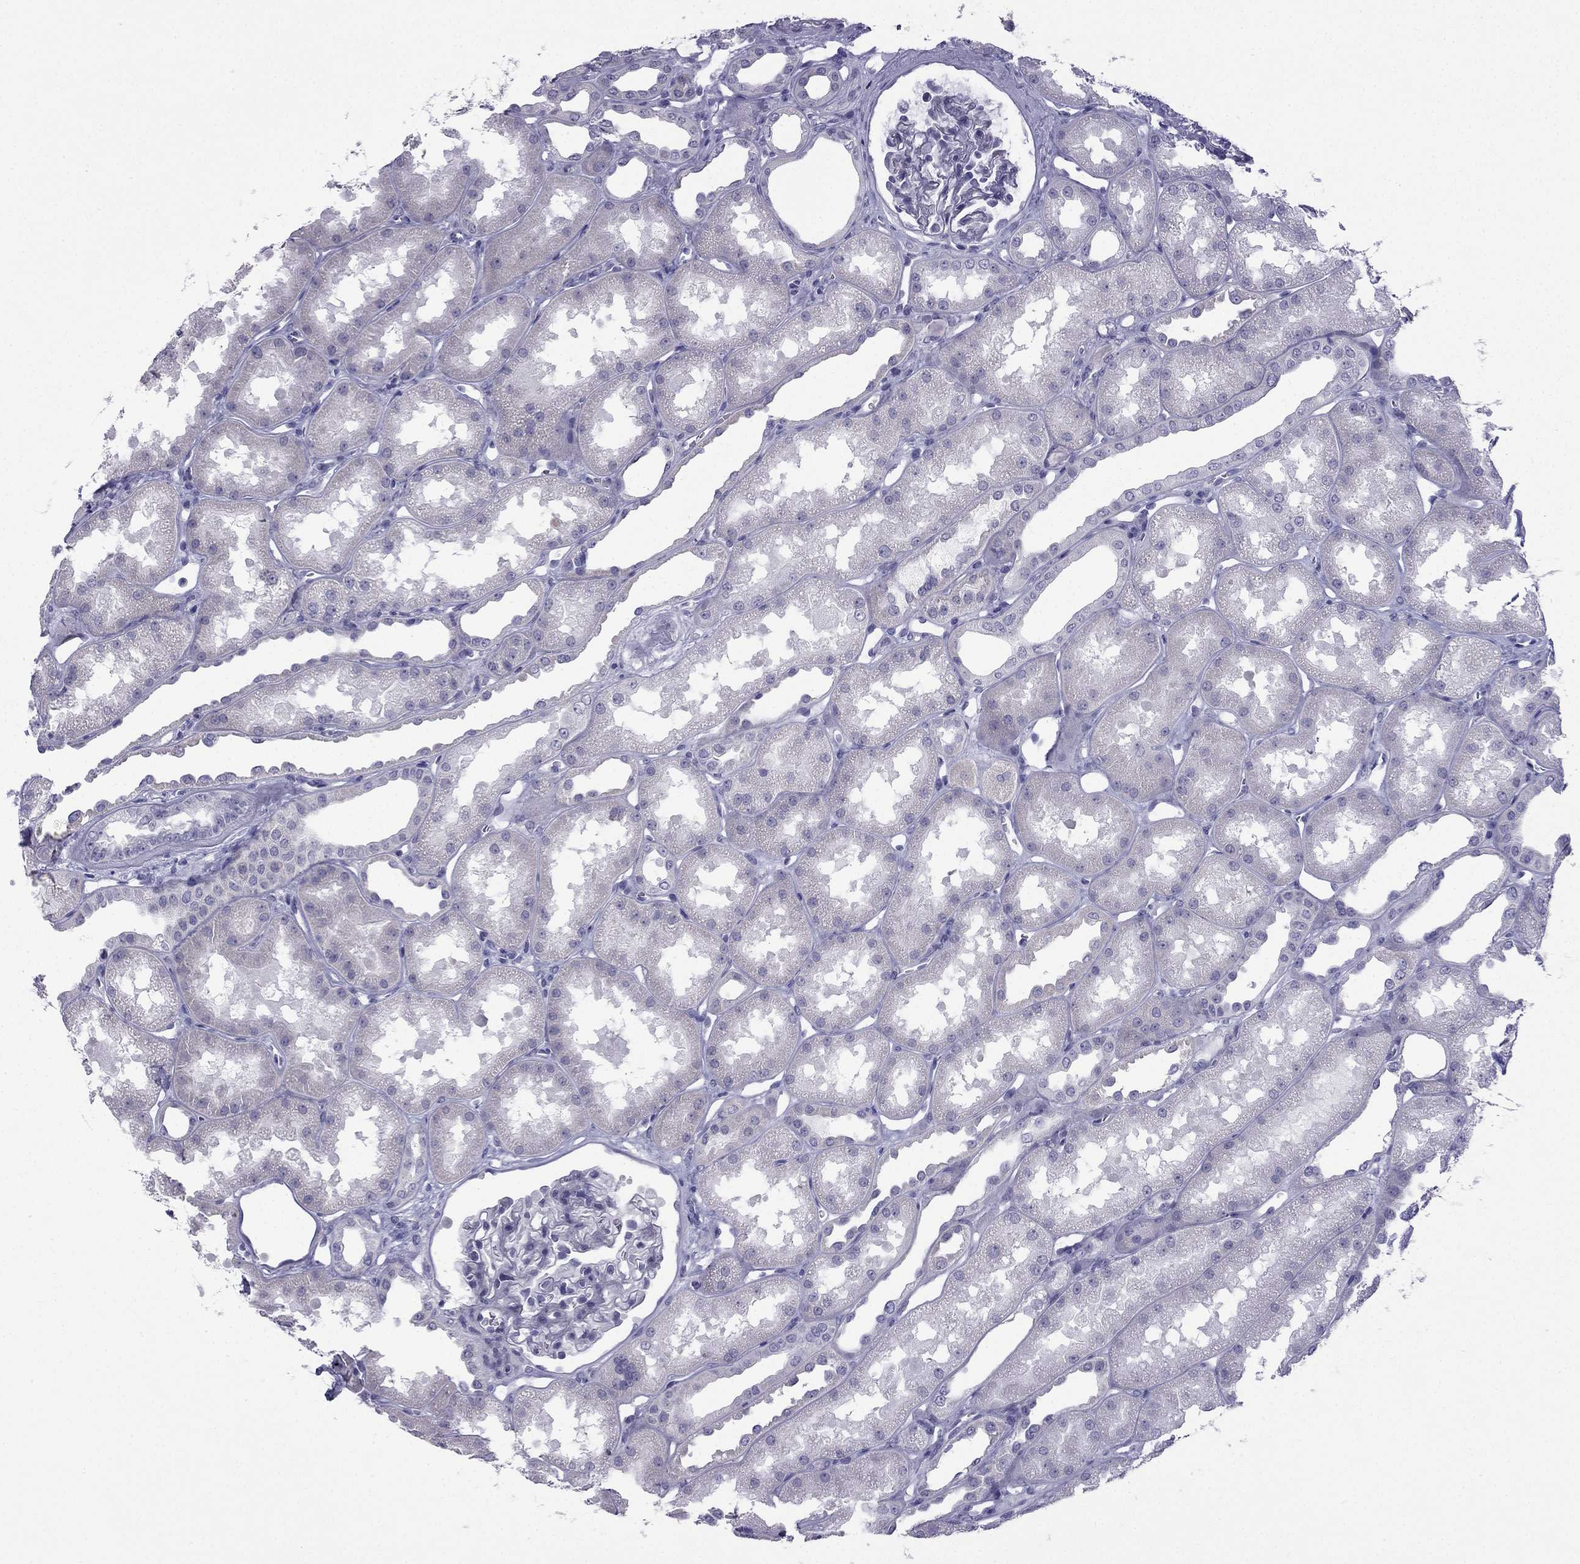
{"staining": {"intensity": "negative", "quantity": "none", "location": "none"}, "tissue": "kidney", "cell_type": "Cells in glomeruli", "image_type": "normal", "snomed": [{"axis": "morphology", "description": "Normal tissue, NOS"}, {"axis": "topography", "description": "Kidney"}], "caption": "Immunohistochemical staining of unremarkable kidney exhibits no significant expression in cells in glomeruli. Brightfield microscopy of IHC stained with DAB (brown) and hematoxylin (blue), captured at high magnification.", "gene": "CFAP53", "patient": {"sex": "male", "age": 61}}